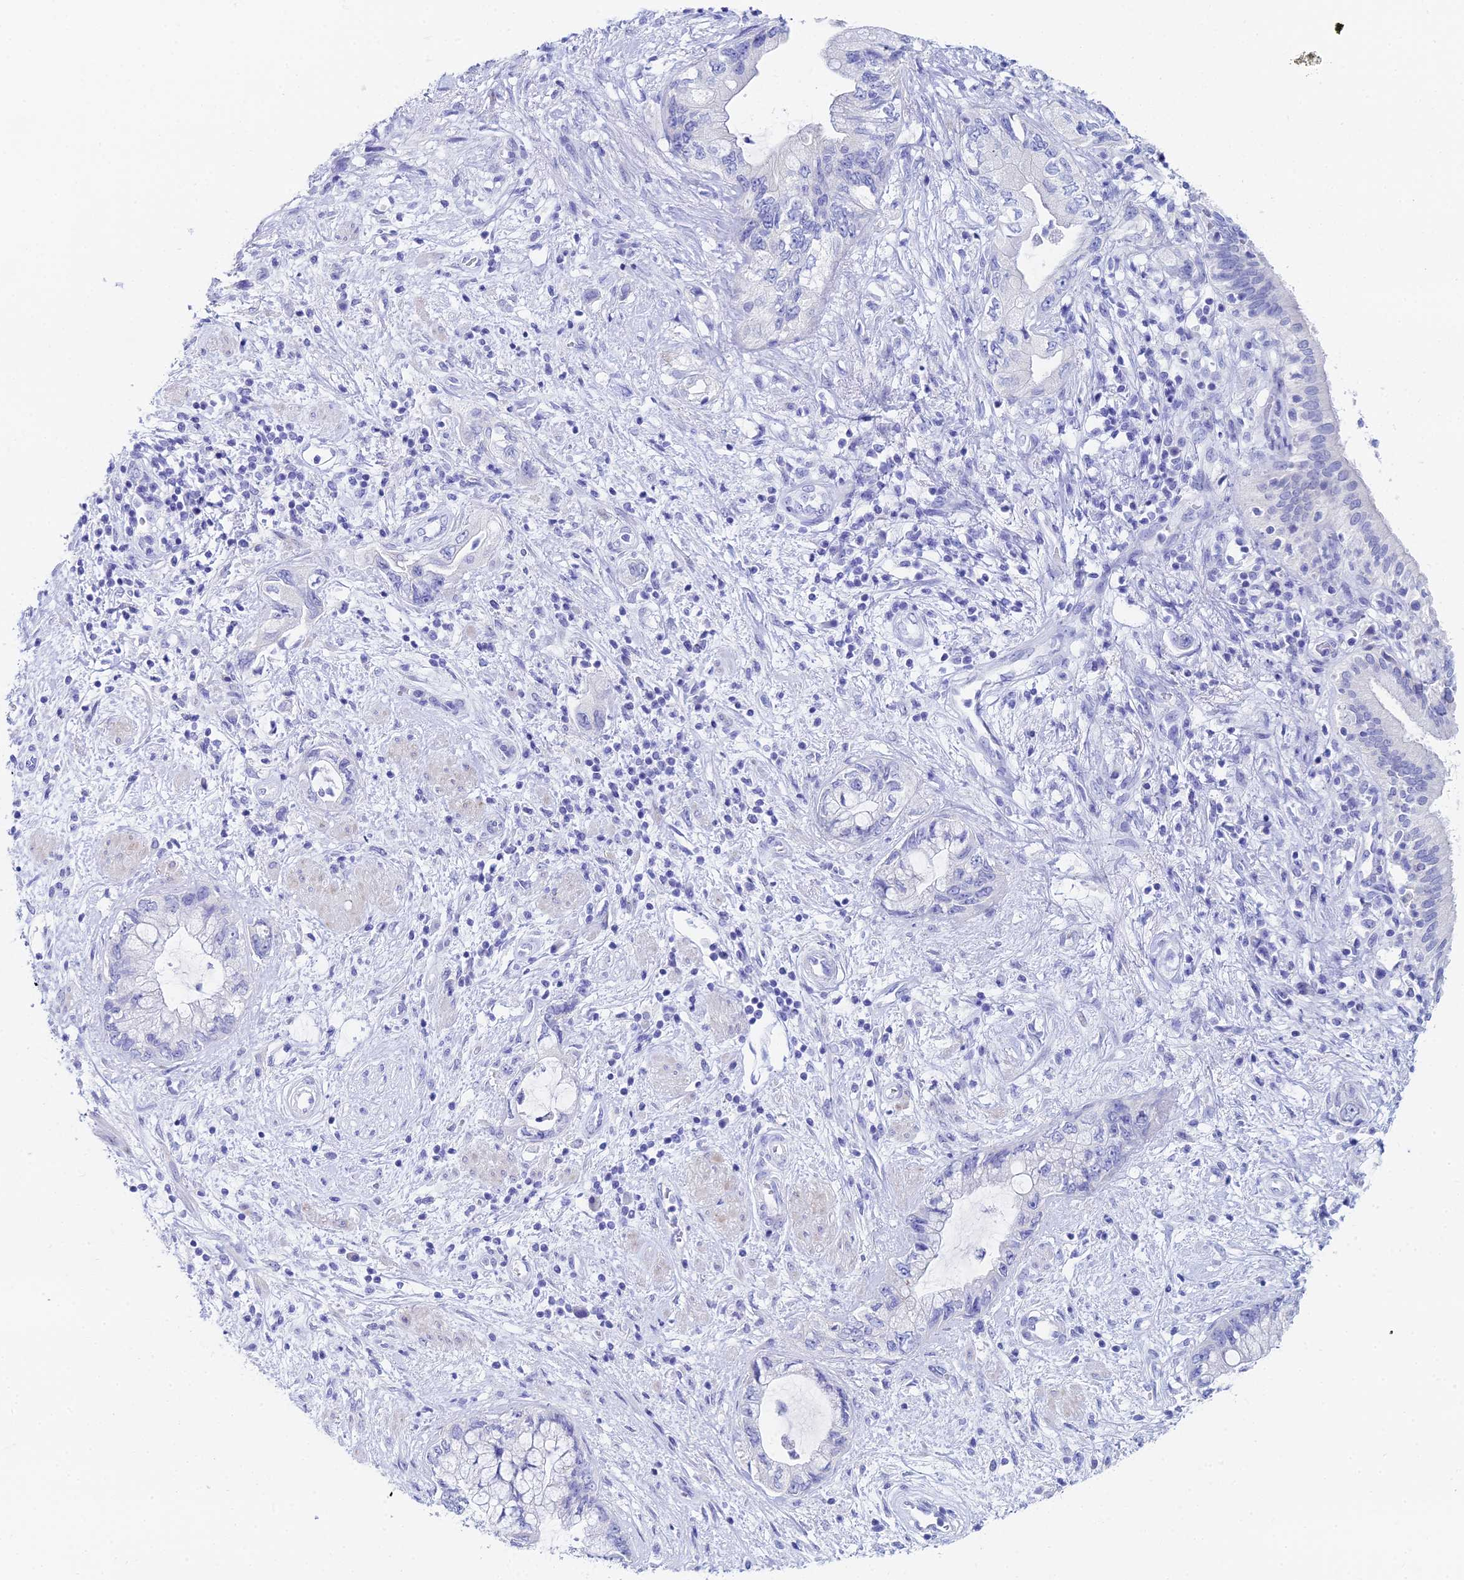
{"staining": {"intensity": "negative", "quantity": "none", "location": "none"}, "tissue": "pancreatic cancer", "cell_type": "Tumor cells", "image_type": "cancer", "snomed": [{"axis": "morphology", "description": "Adenocarcinoma, NOS"}, {"axis": "topography", "description": "Pancreas"}], "caption": "Tumor cells show no significant protein staining in adenocarcinoma (pancreatic).", "gene": "HSPA1L", "patient": {"sex": "female", "age": 73}}